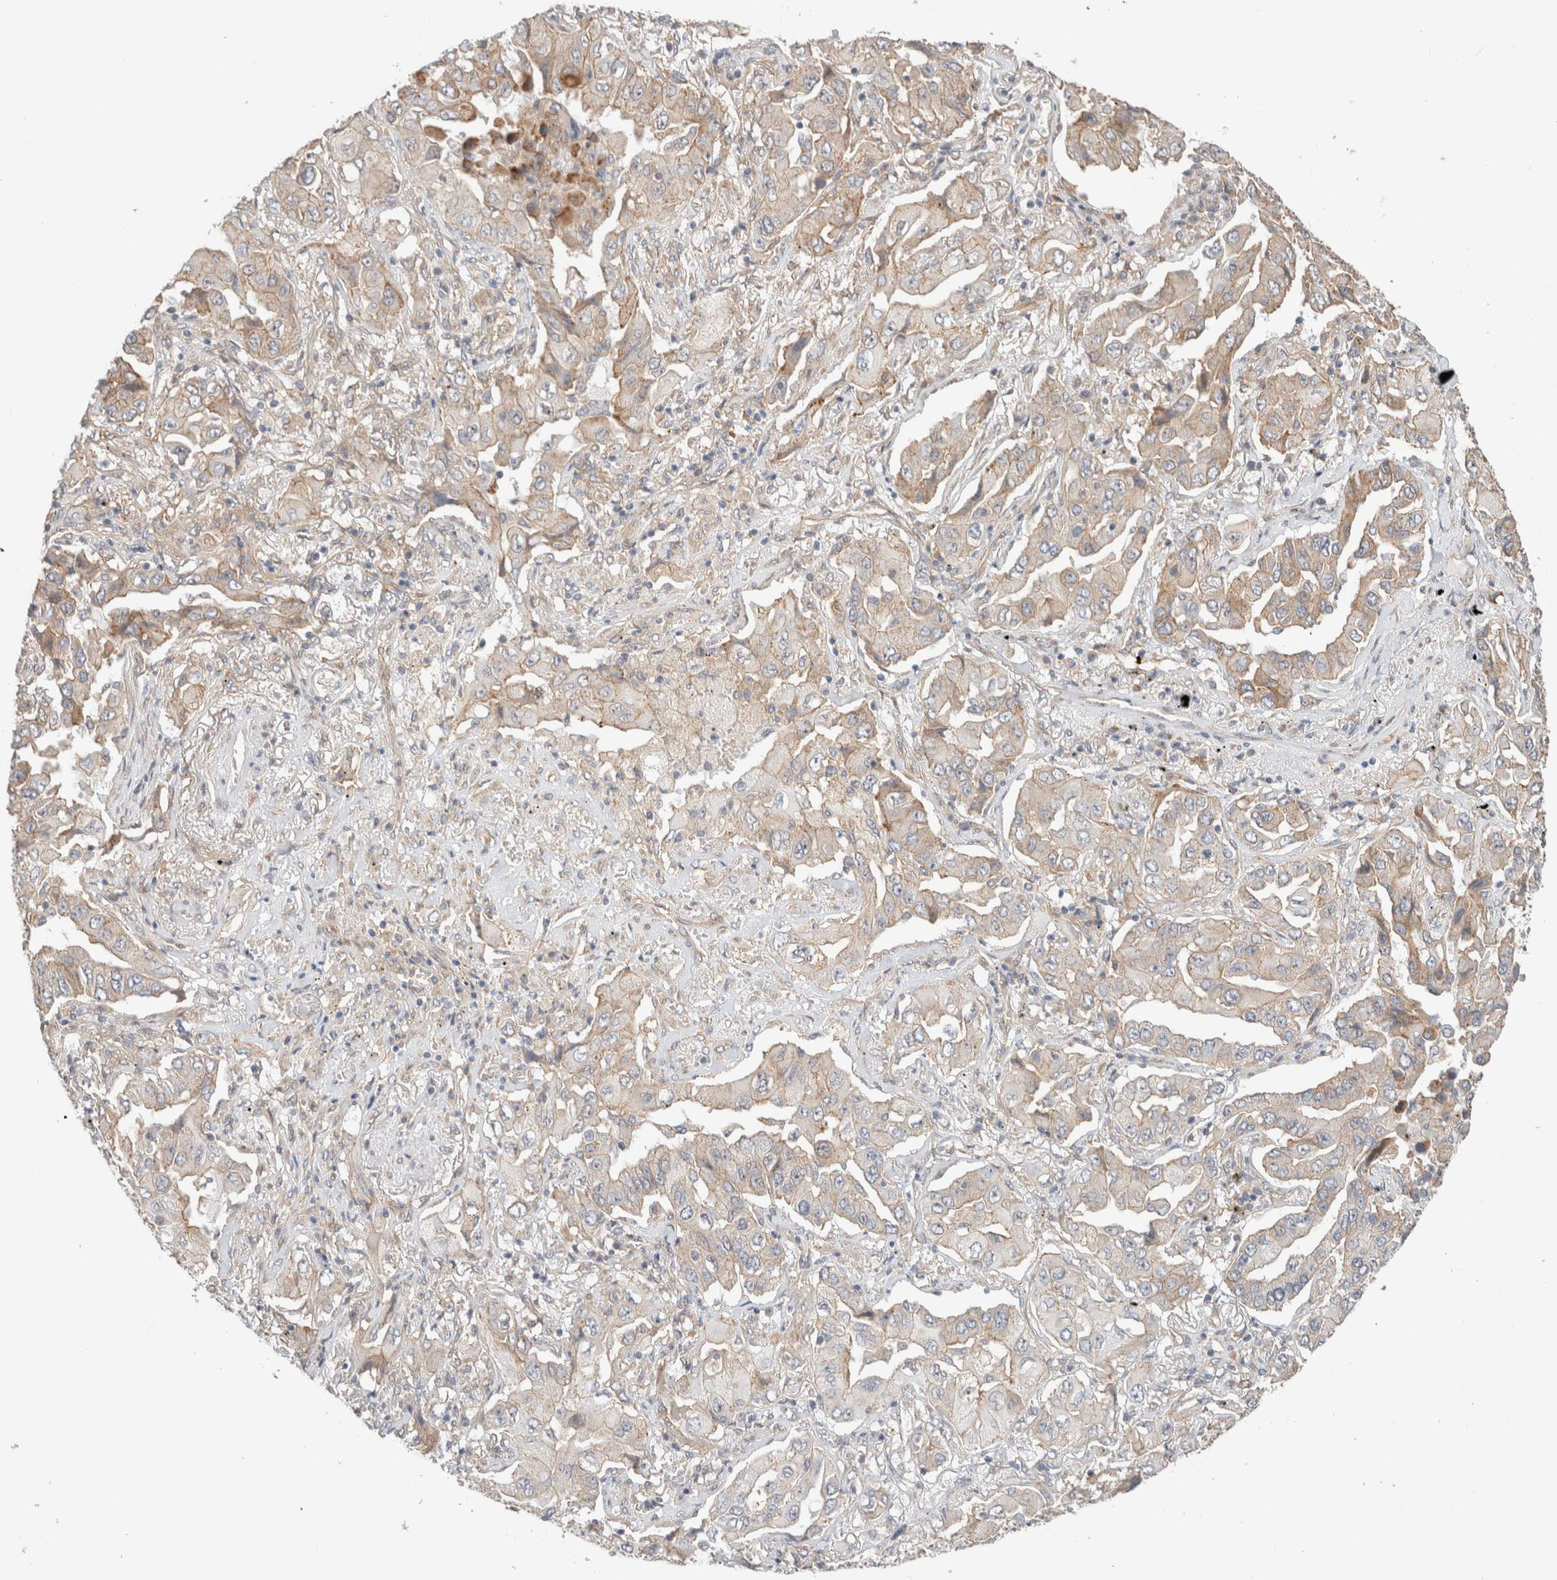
{"staining": {"intensity": "weak", "quantity": "<25%", "location": "cytoplasmic/membranous"}, "tissue": "lung cancer", "cell_type": "Tumor cells", "image_type": "cancer", "snomed": [{"axis": "morphology", "description": "Adenocarcinoma, NOS"}, {"axis": "topography", "description": "Lung"}], "caption": "Tumor cells show no significant protein positivity in adenocarcinoma (lung). (Stains: DAB (3,3'-diaminobenzidine) immunohistochemistry (IHC) with hematoxylin counter stain, Microscopy: brightfield microscopy at high magnification).", "gene": "ID3", "patient": {"sex": "female", "age": 65}}